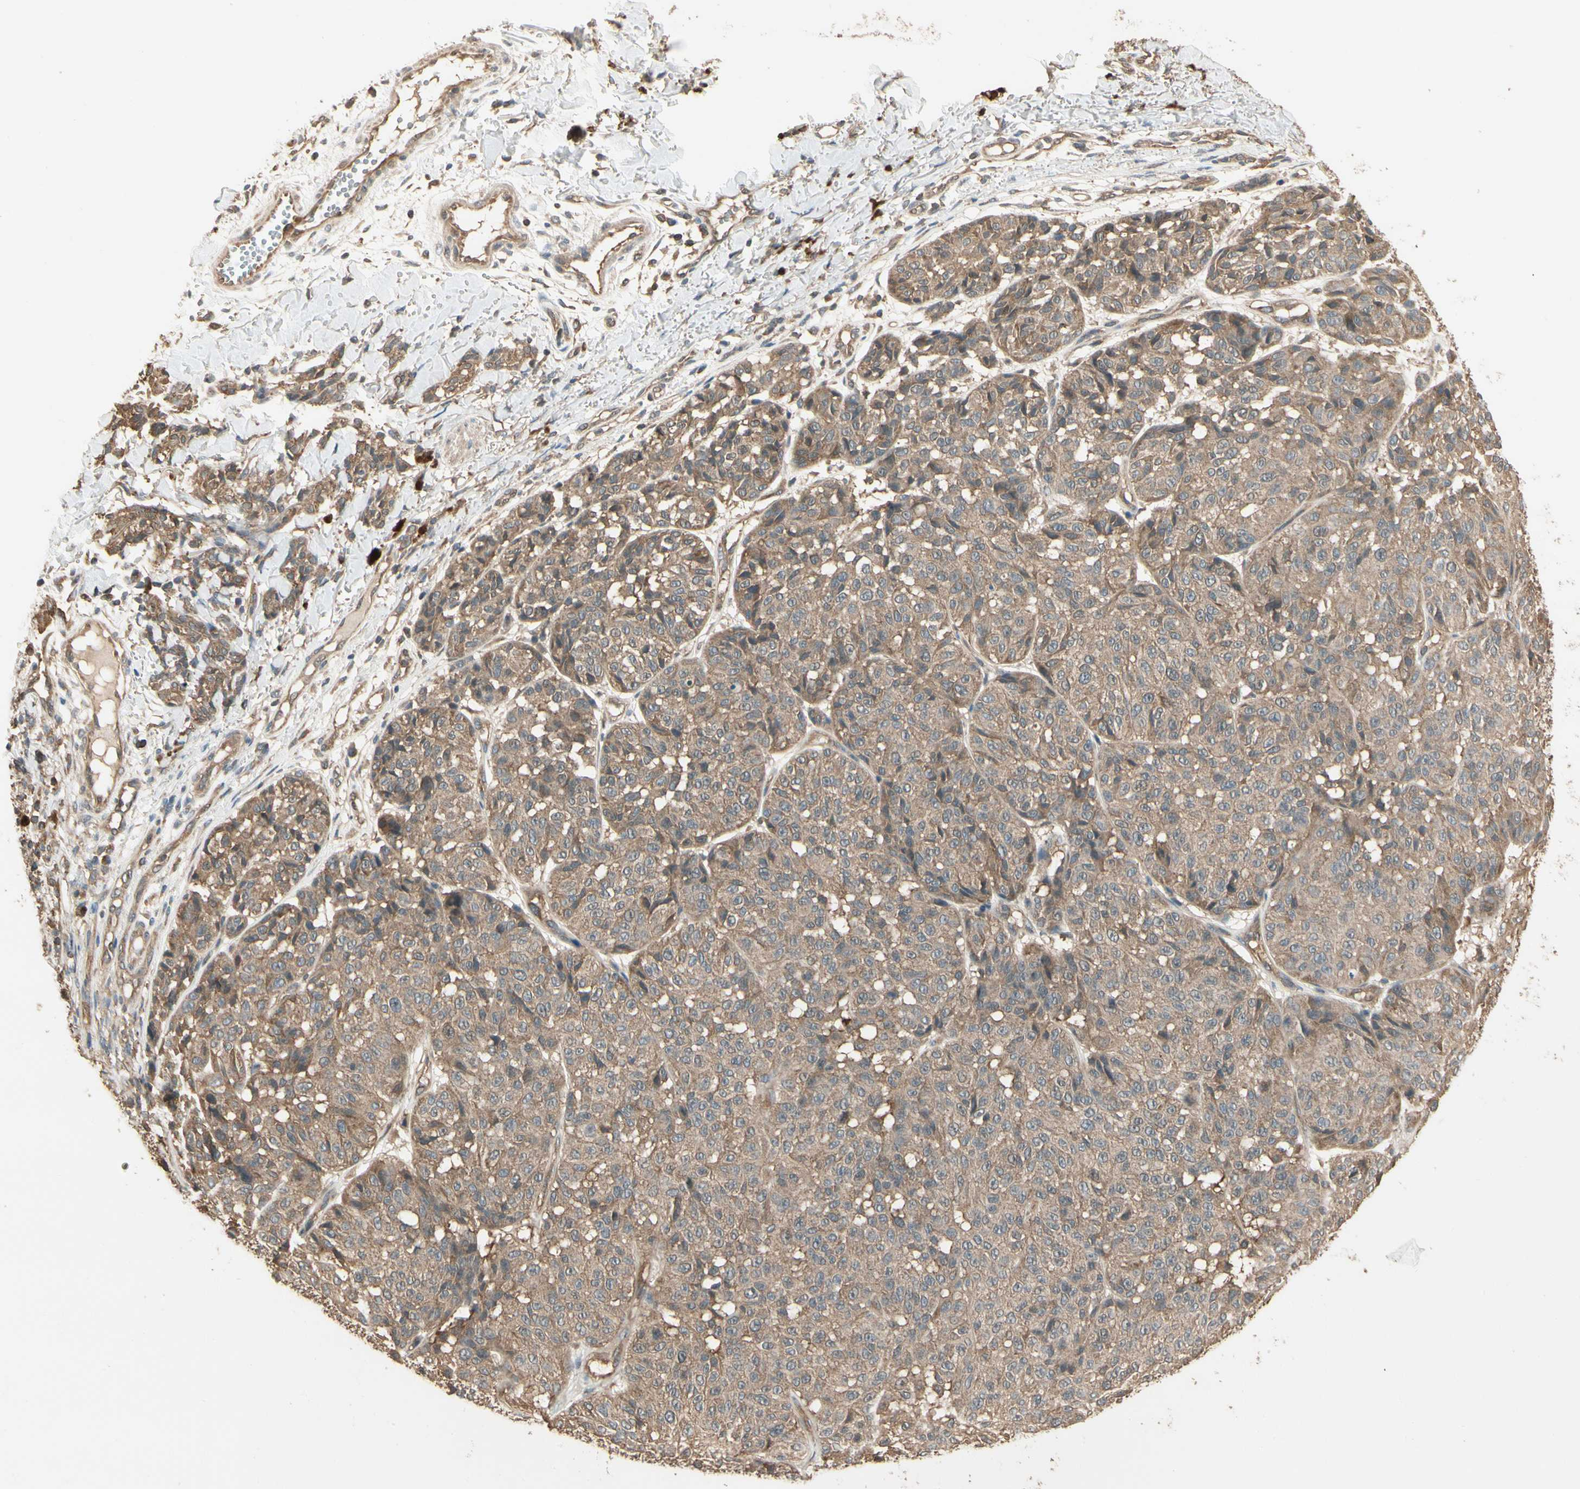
{"staining": {"intensity": "moderate", "quantity": ">75%", "location": "cytoplasmic/membranous"}, "tissue": "melanoma", "cell_type": "Tumor cells", "image_type": "cancer", "snomed": [{"axis": "morphology", "description": "Malignant melanoma, NOS"}, {"axis": "topography", "description": "Skin"}], "caption": "Immunohistochemical staining of melanoma exhibits medium levels of moderate cytoplasmic/membranous protein staining in approximately >75% of tumor cells.", "gene": "CCT7", "patient": {"sex": "female", "age": 46}}